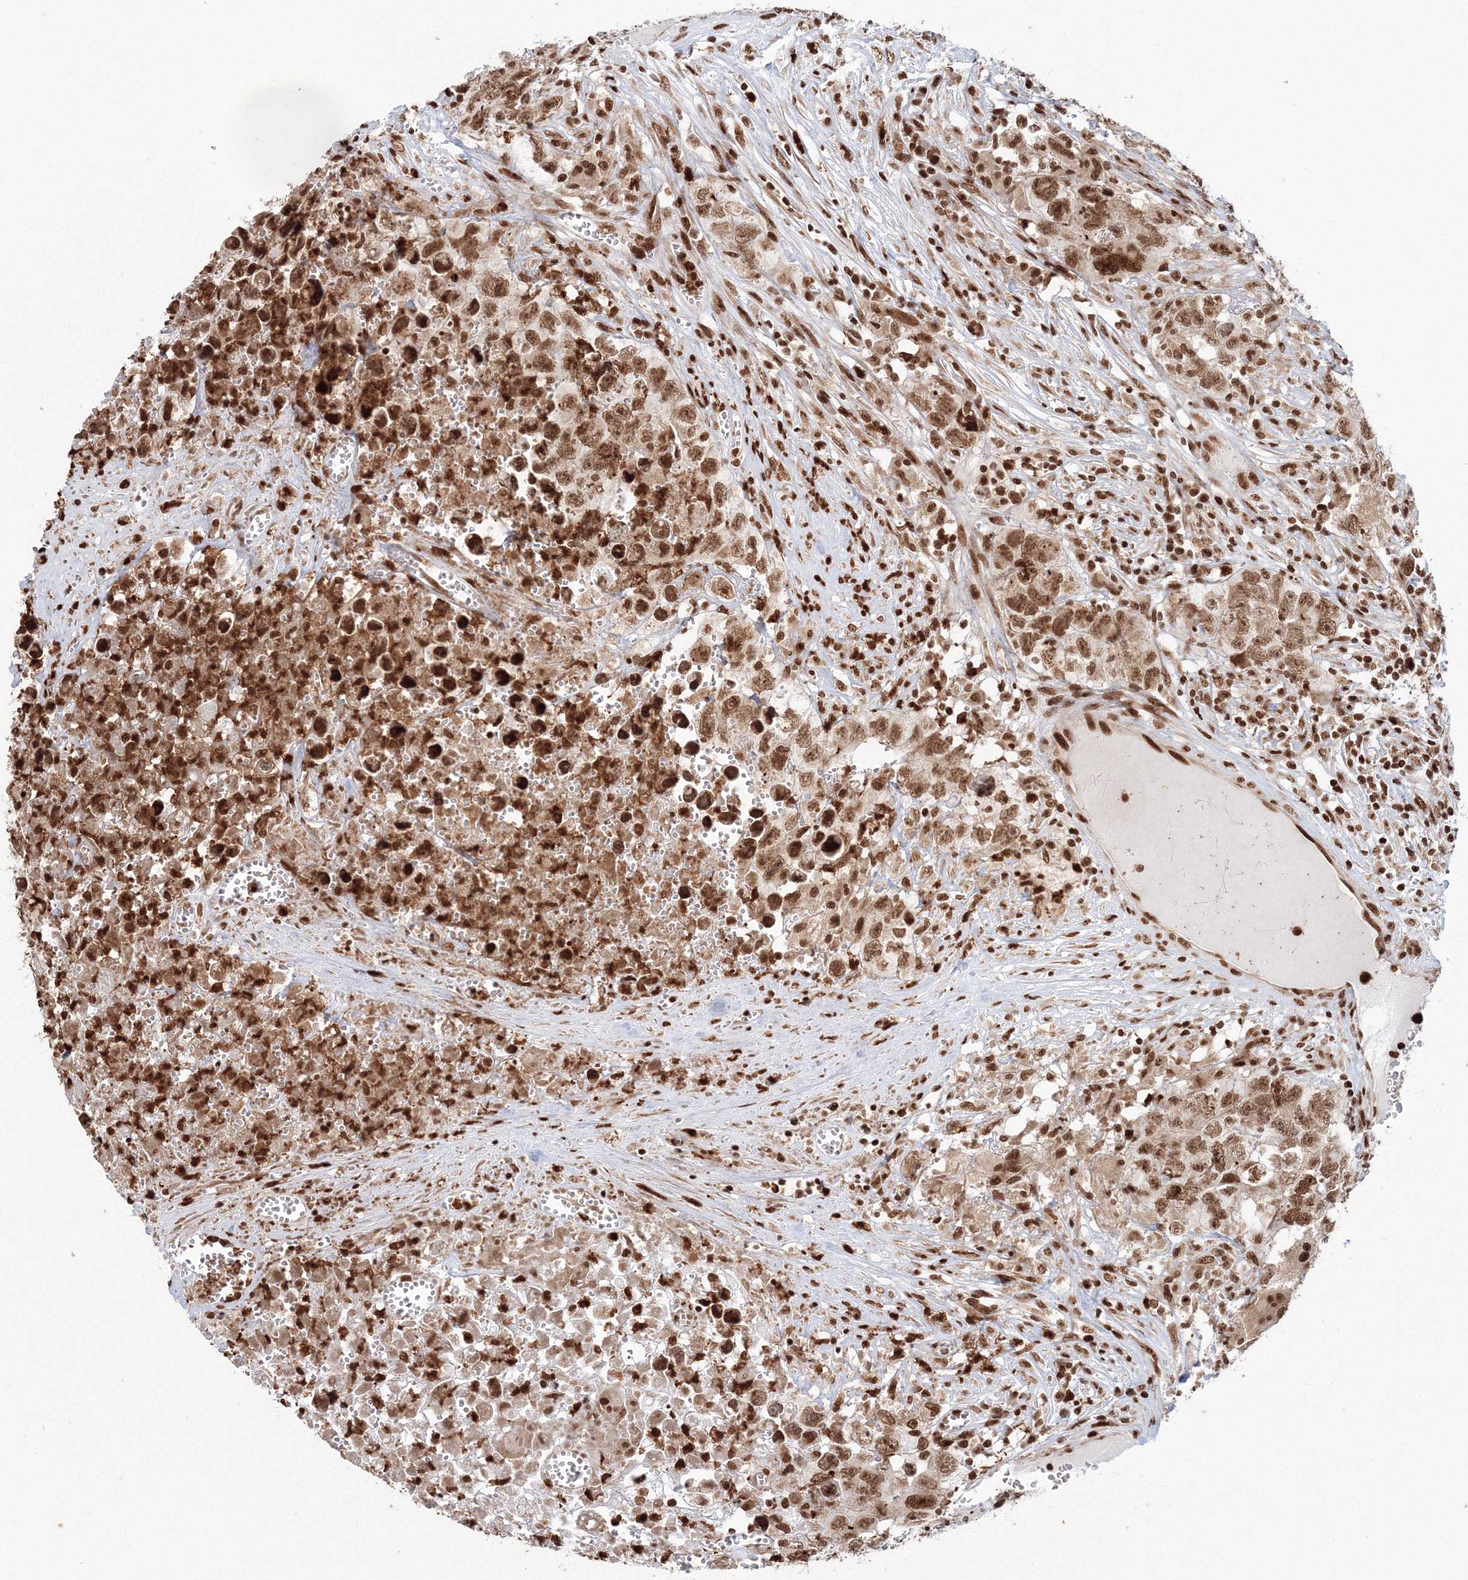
{"staining": {"intensity": "moderate", "quantity": ">75%", "location": "nuclear"}, "tissue": "testis cancer", "cell_type": "Tumor cells", "image_type": "cancer", "snomed": [{"axis": "morphology", "description": "Seminoma, NOS"}, {"axis": "morphology", "description": "Carcinoma, Embryonal, NOS"}, {"axis": "topography", "description": "Testis"}], "caption": "Immunohistochemistry (IHC) histopathology image of human embryonal carcinoma (testis) stained for a protein (brown), which shows medium levels of moderate nuclear positivity in about >75% of tumor cells.", "gene": "KIF20A", "patient": {"sex": "male", "age": 43}}